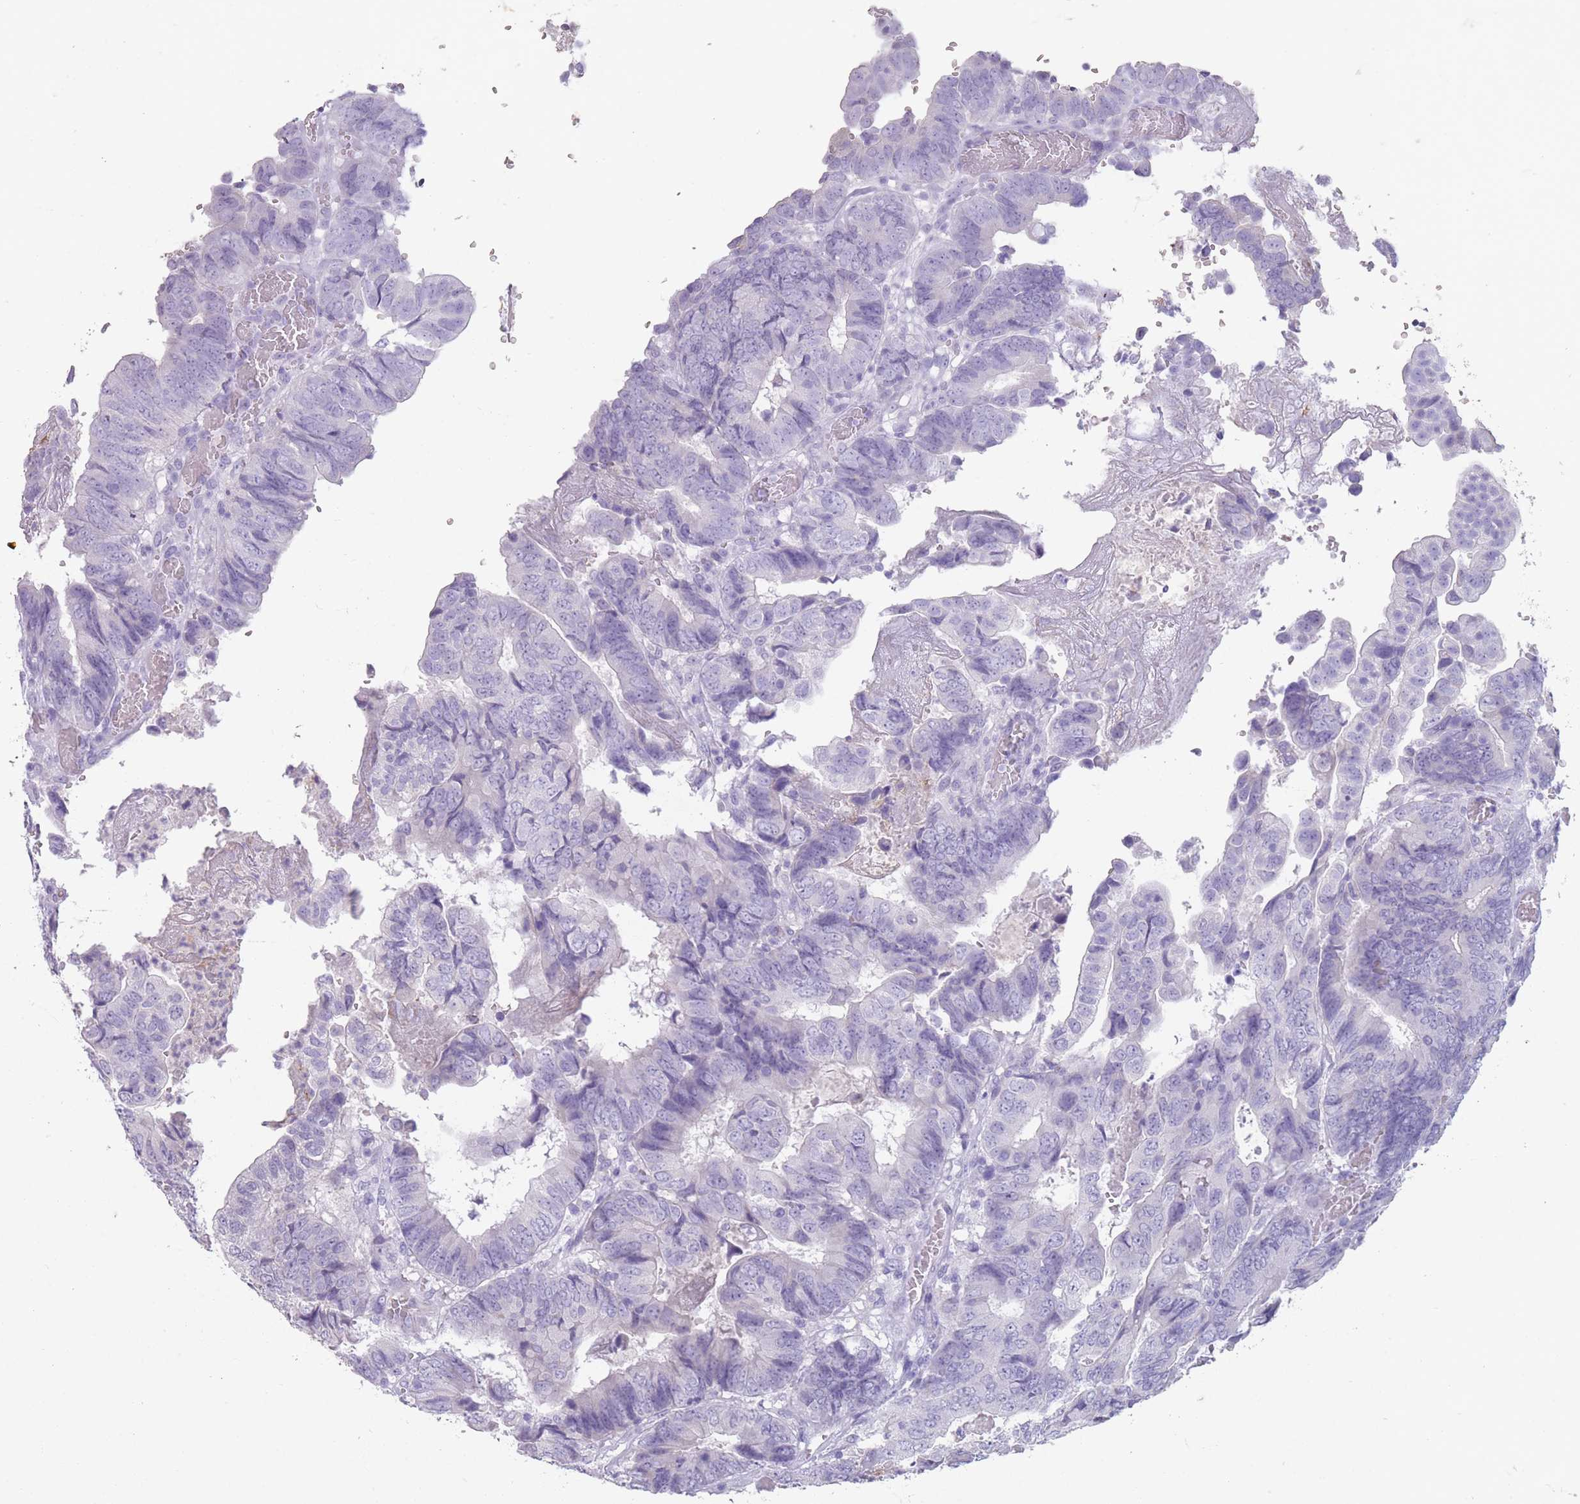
{"staining": {"intensity": "negative", "quantity": "none", "location": "none"}, "tissue": "colorectal cancer", "cell_type": "Tumor cells", "image_type": "cancer", "snomed": [{"axis": "morphology", "description": "Adenocarcinoma, NOS"}, {"axis": "topography", "description": "Colon"}], "caption": "Tumor cells show no significant protein positivity in adenocarcinoma (colorectal). (DAB (3,3'-diaminobenzidine) immunohistochemistry (IHC), high magnification).", "gene": "RHBG", "patient": {"sex": "male", "age": 85}}